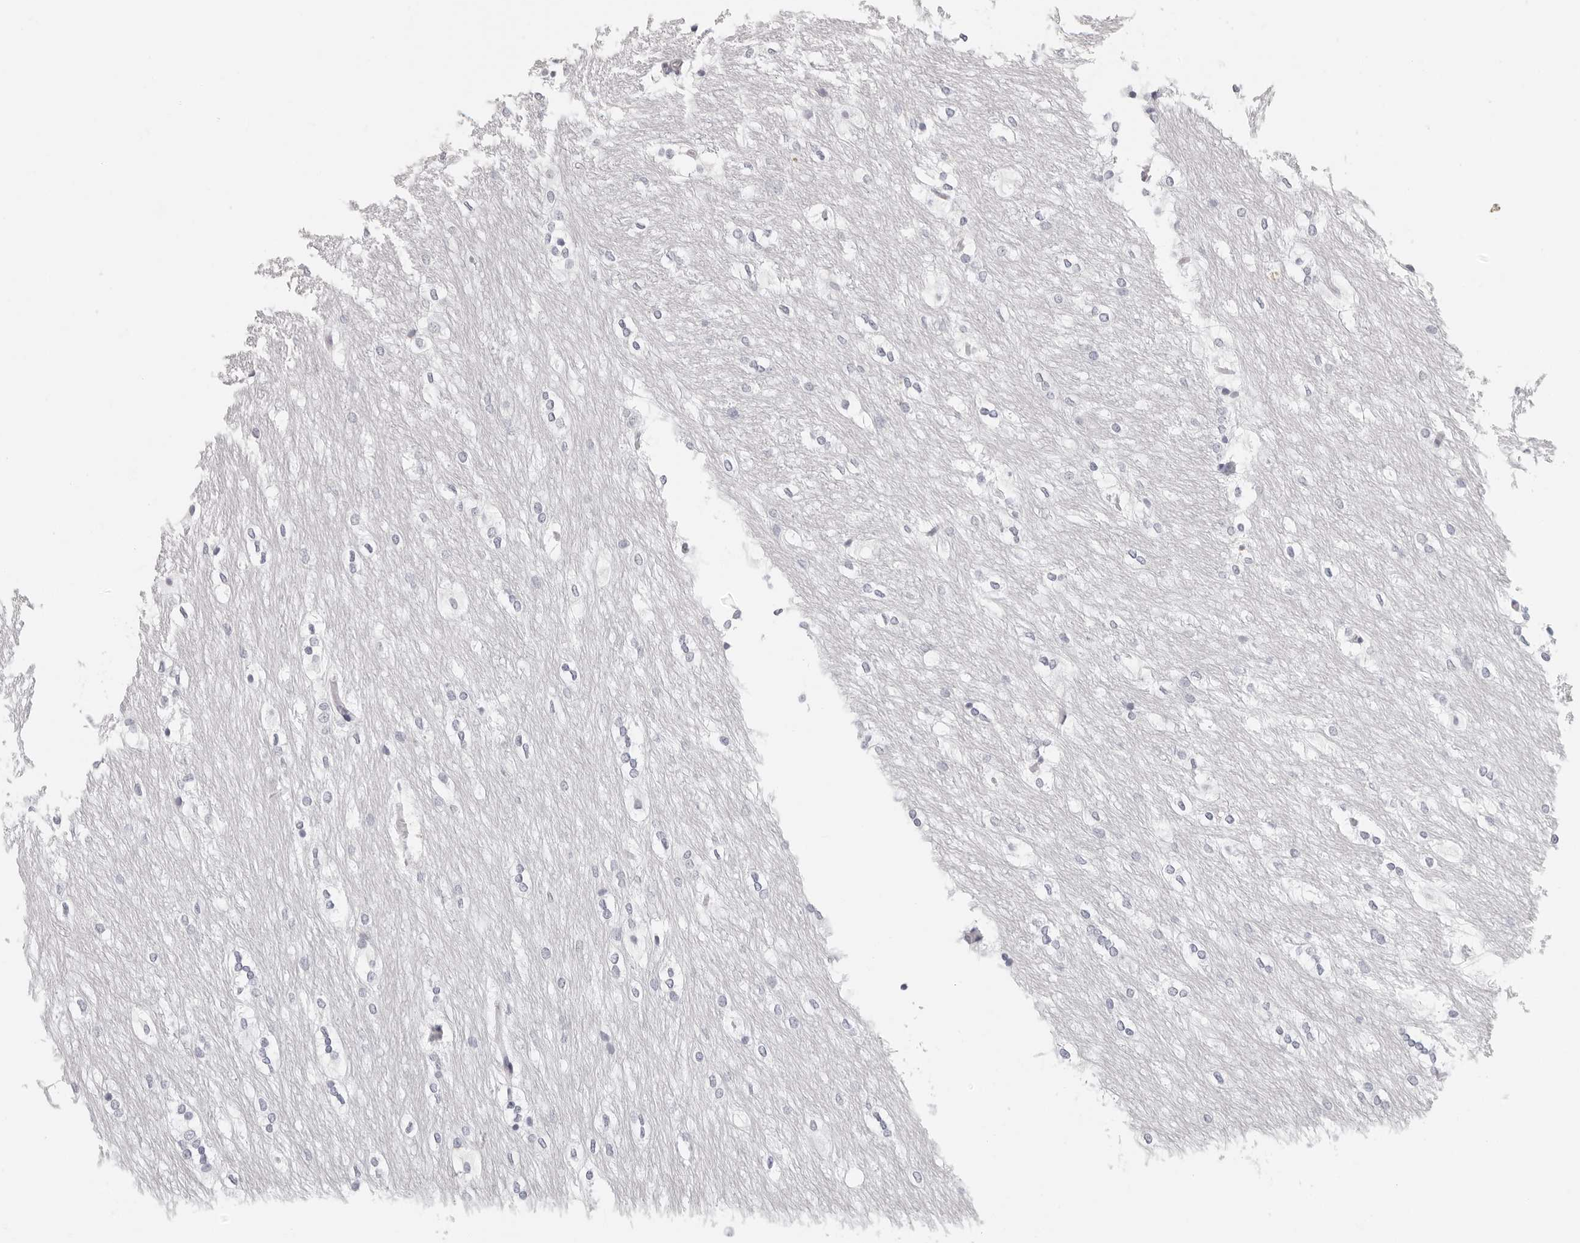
{"staining": {"intensity": "negative", "quantity": "none", "location": "none"}, "tissue": "caudate", "cell_type": "Glial cells", "image_type": "normal", "snomed": [{"axis": "morphology", "description": "Normal tissue, NOS"}, {"axis": "topography", "description": "Lateral ventricle wall"}], "caption": "An IHC histopathology image of normal caudate is shown. There is no staining in glial cells of caudate. The staining was performed using DAB (3,3'-diaminobenzidine) to visualize the protein expression in brown, while the nuclei were stained in blue with hematoxylin (Magnification: 20x).", "gene": "AGMAT", "patient": {"sex": "female", "age": 19}}